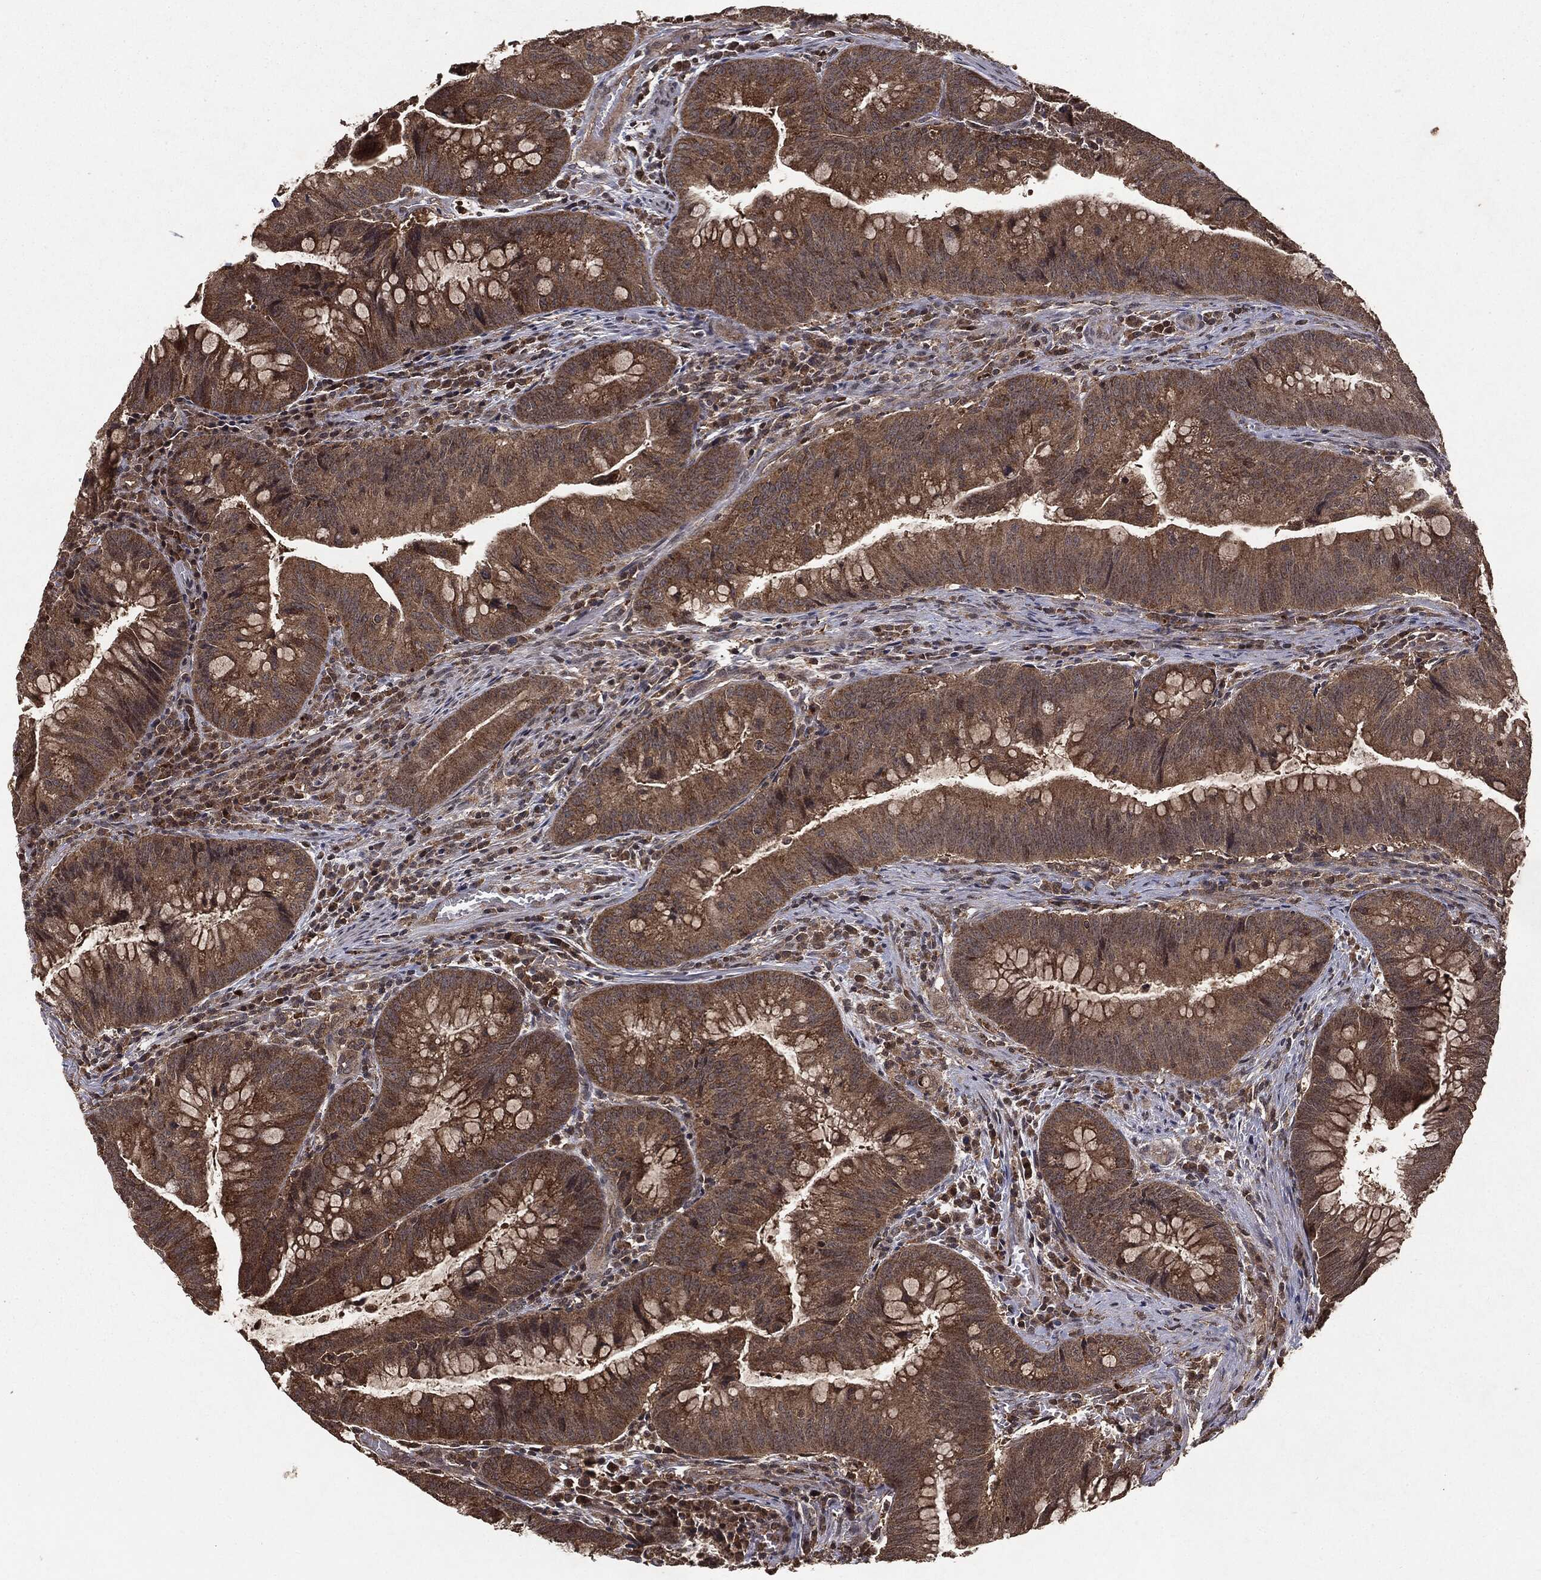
{"staining": {"intensity": "moderate", "quantity": ">75%", "location": "cytoplasmic/membranous"}, "tissue": "colorectal cancer", "cell_type": "Tumor cells", "image_type": "cancer", "snomed": [{"axis": "morphology", "description": "Adenocarcinoma, NOS"}, {"axis": "topography", "description": "Colon"}], "caption": "This image shows immunohistochemistry (IHC) staining of human colorectal cancer, with medium moderate cytoplasmic/membranous staining in about >75% of tumor cells.", "gene": "MTOR", "patient": {"sex": "male", "age": 62}}